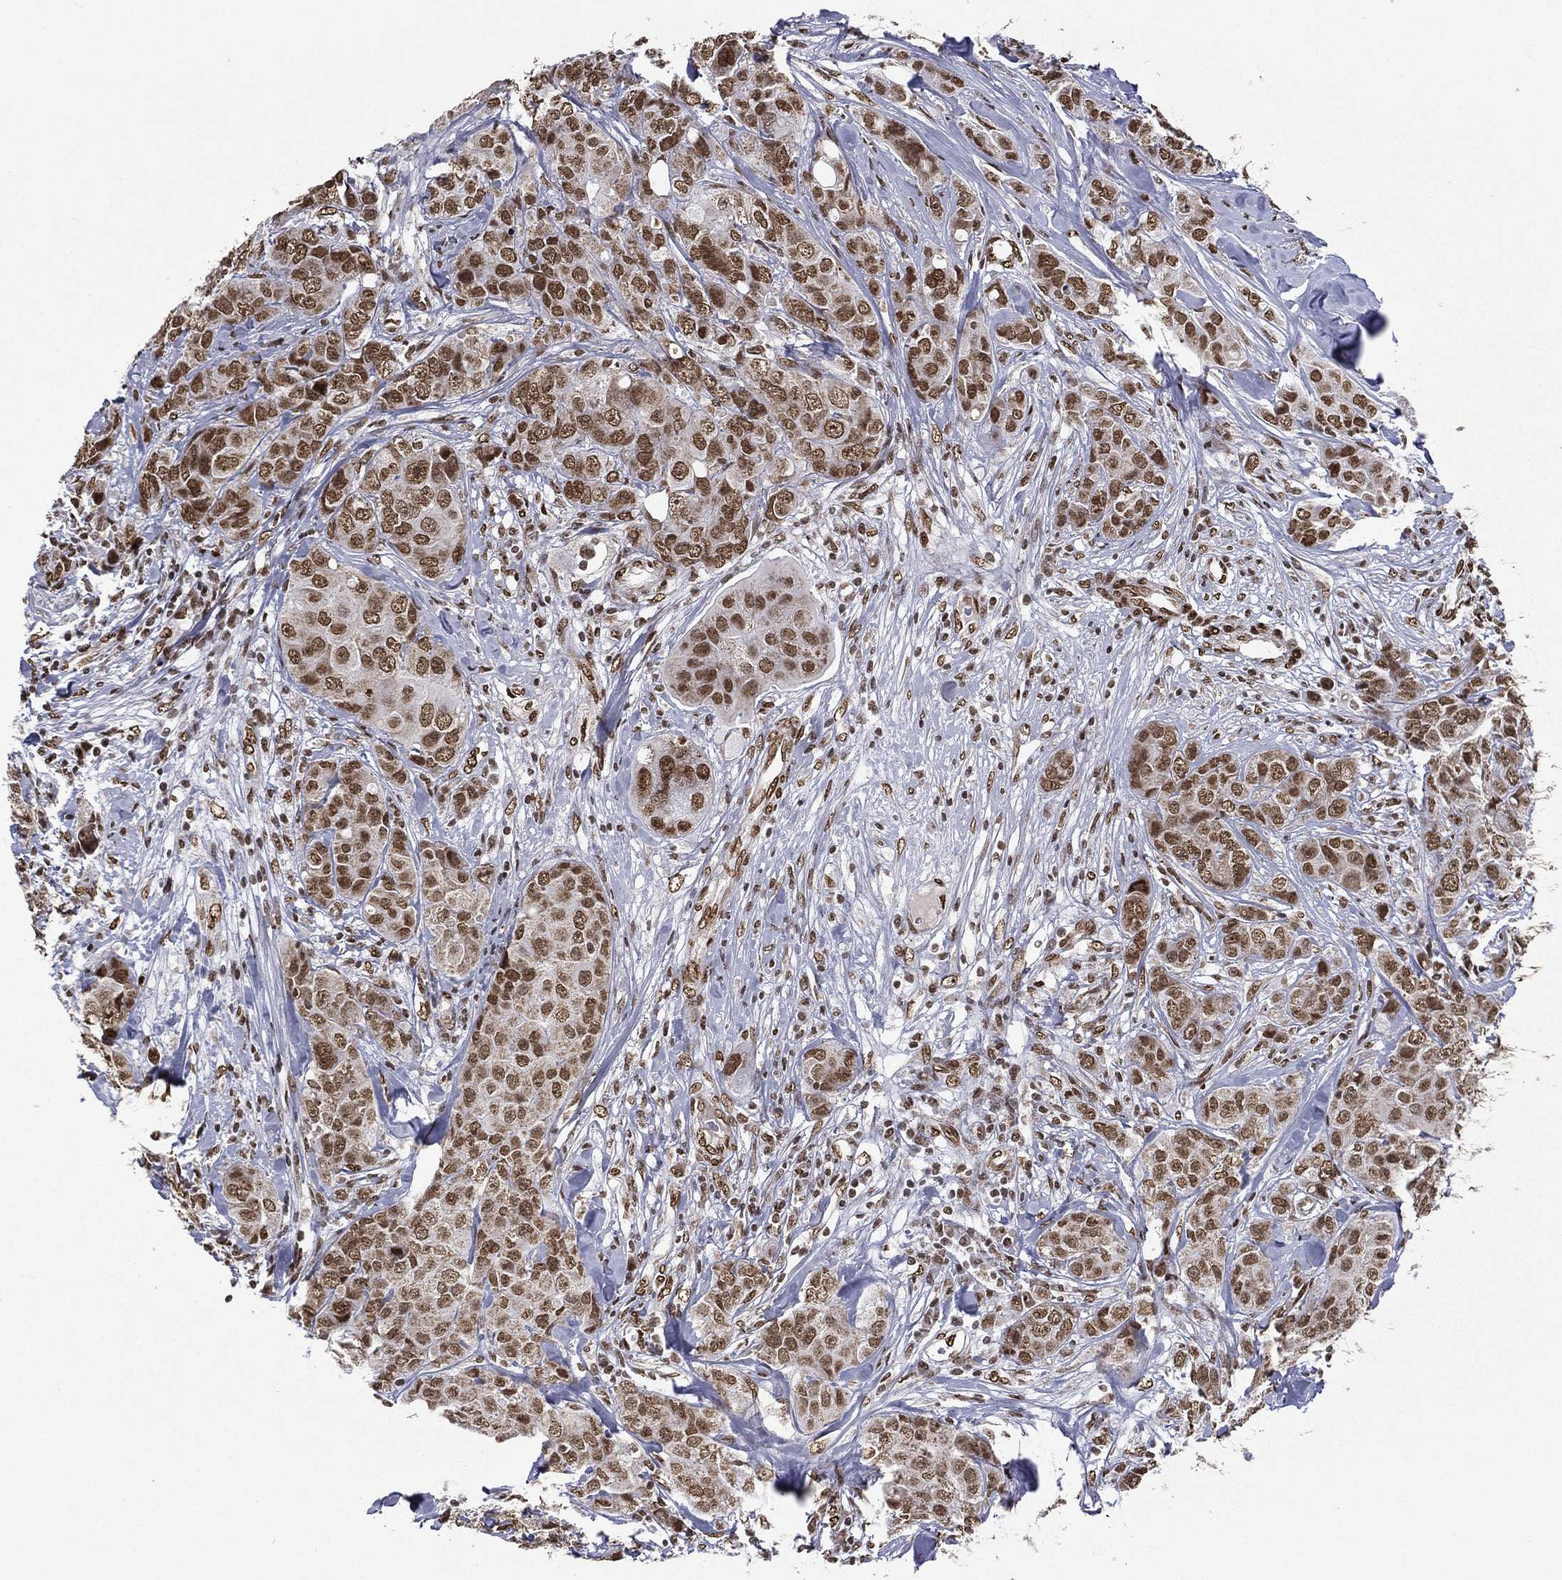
{"staining": {"intensity": "moderate", "quantity": ">75%", "location": "nuclear"}, "tissue": "breast cancer", "cell_type": "Tumor cells", "image_type": "cancer", "snomed": [{"axis": "morphology", "description": "Duct carcinoma"}, {"axis": "topography", "description": "Breast"}], "caption": "High-magnification brightfield microscopy of breast cancer stained with DAB (3,3'-diaminobenzidine) (brown) and counterstained with hematoxylin (blue). tumor cells exhibit moderate nuclear staining is seen in approximately>75% of cells.", "gene": "C5orf24", "patient": {"sex": "female", "age": 43}}